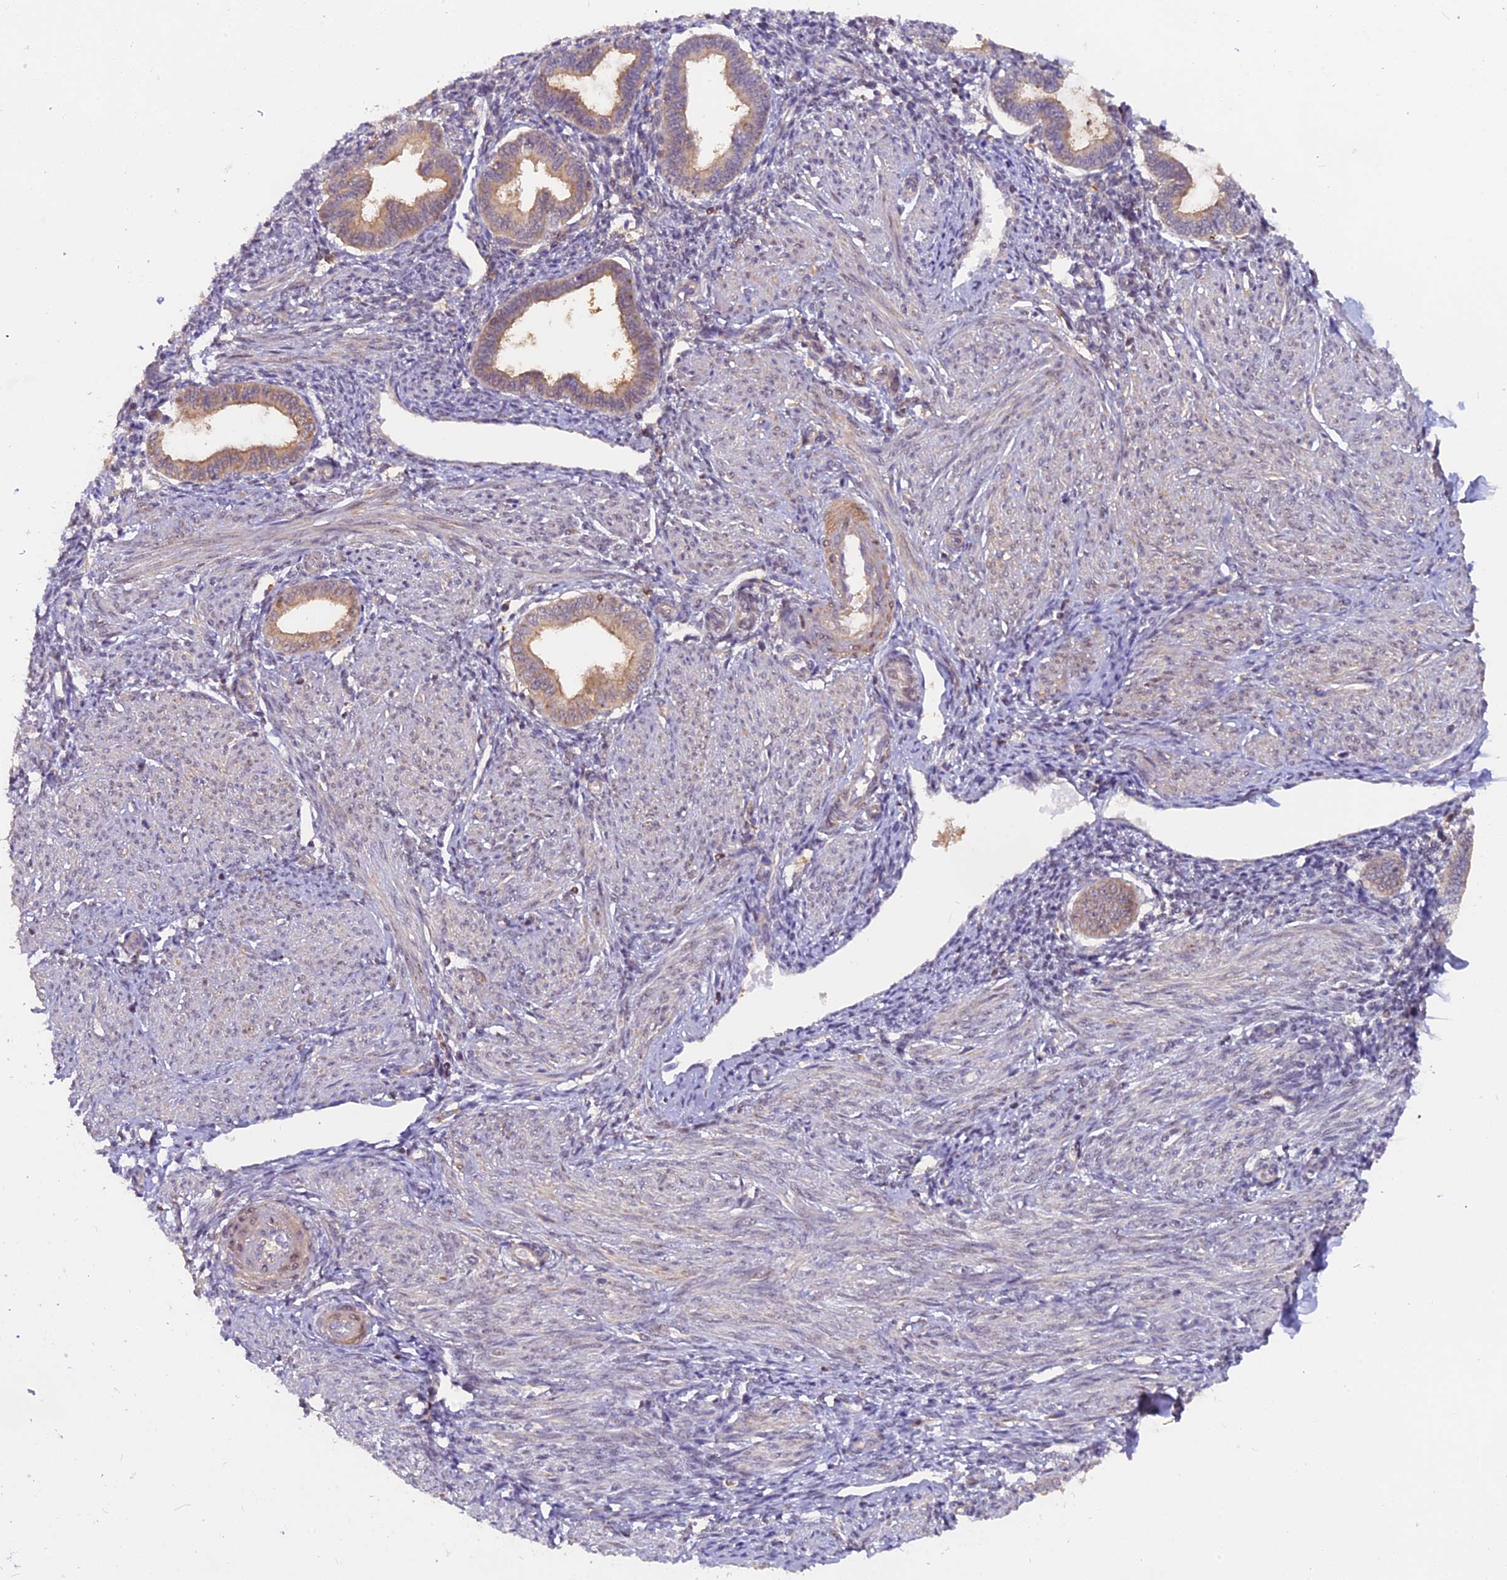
{"staining": {"intensity": "negative", "quantity": "none", "location": "none"}, "tissue": "endometrium", "cell_type": "Cells in endometrial stroma", "image_type": "normal", "snomed": [{"axis": "morphology", "description": "Normal tissue, NOS"}, {"axis": "topography", "description": "Endometrium"}], "caption": "Immunohistochemical staining of benign endometrium displays no significant expression in cells in endometrial stroma.", "gene": "FAM118B", "patient": {"sex": "female", "age": 53}}